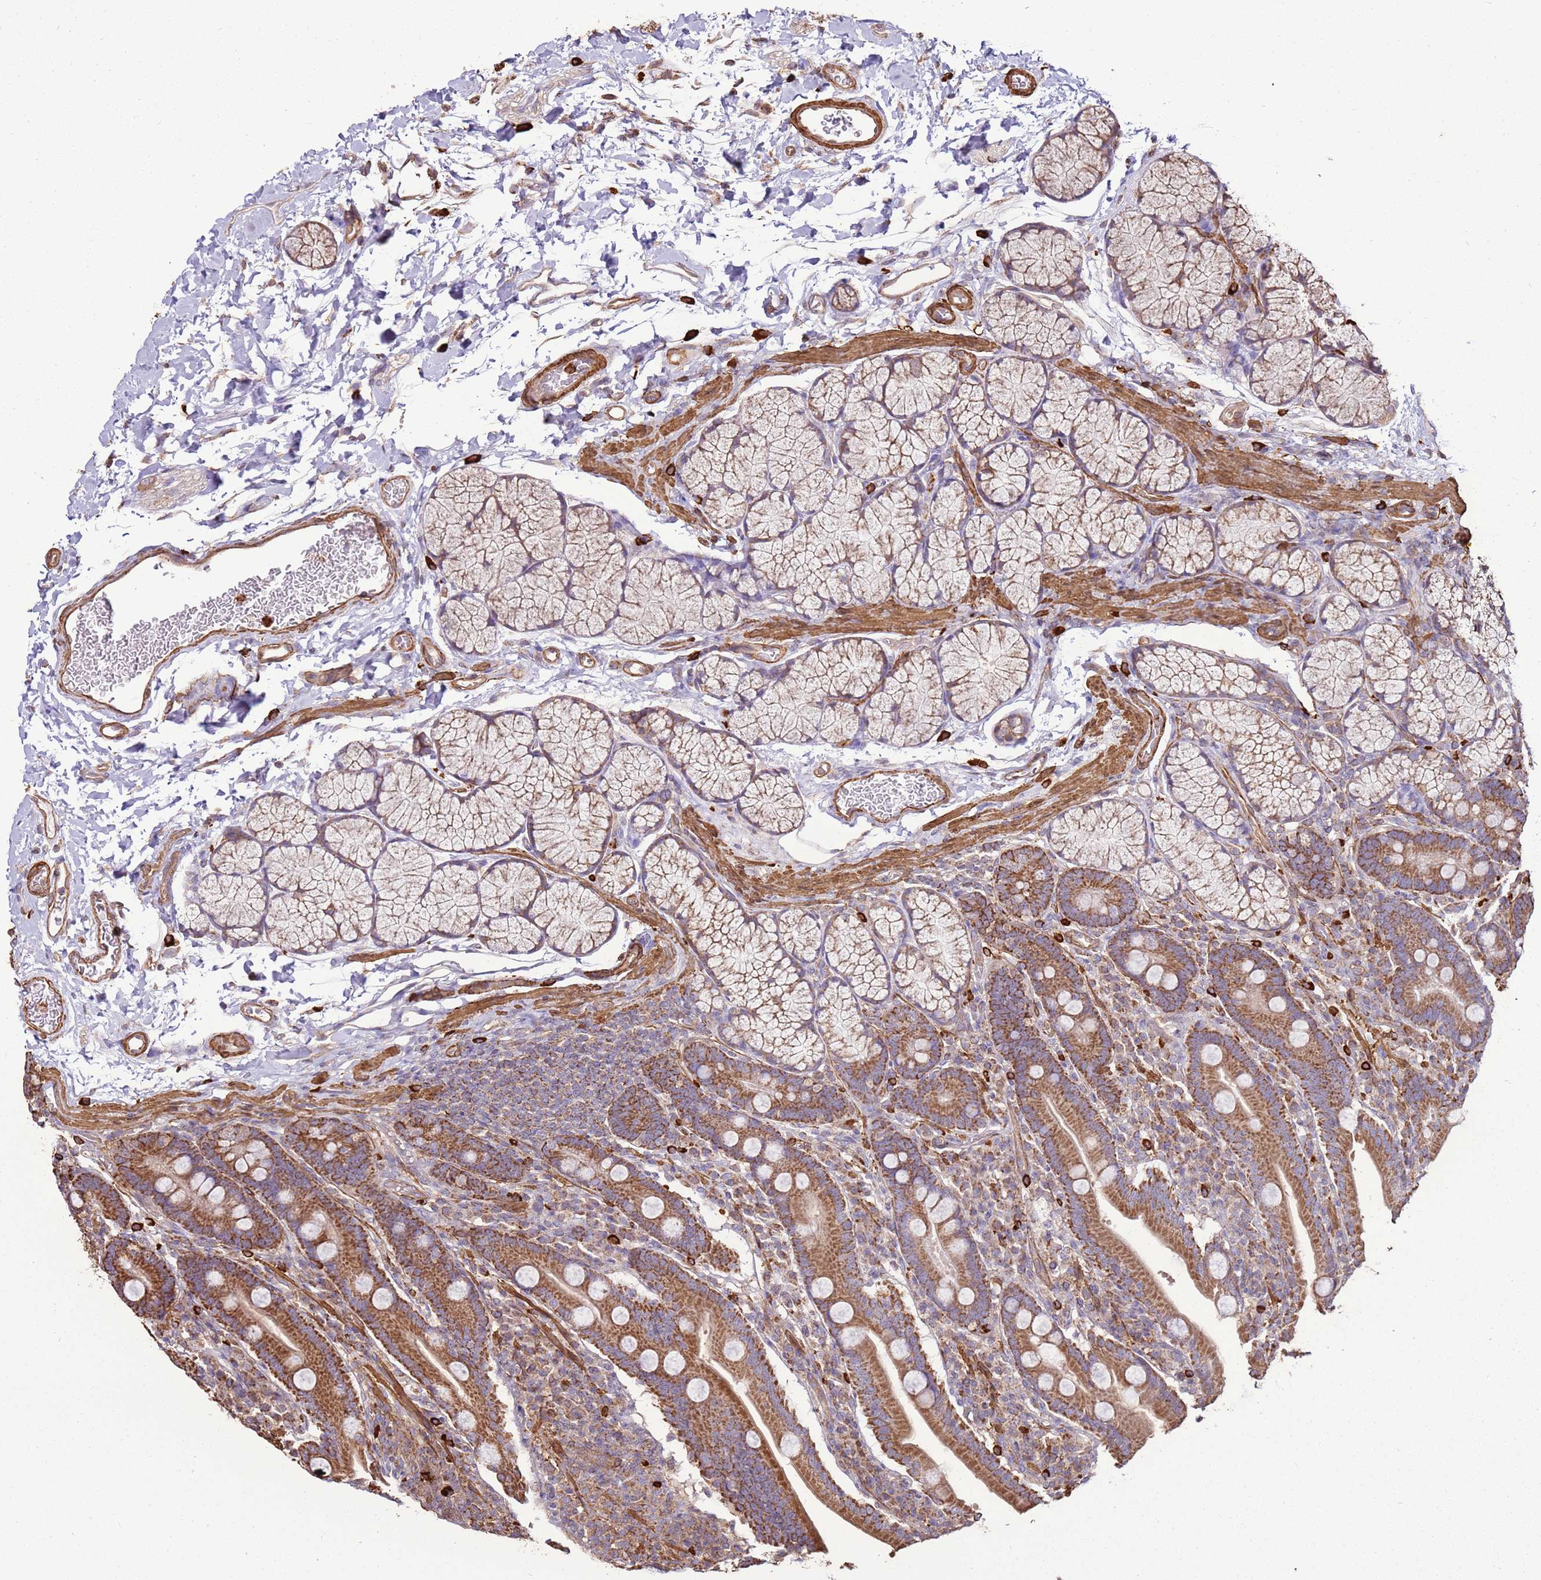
{"staining": {"intensity": "moderate", "quantity": ">75%", "location": "cytoplasmic/membranous"}, "tissue": "duodenum", "cell_type": "Glandular cells", "image_type": "normal", "snomed": [{"axis": "morphology", "description": "Normal tissue, NOS"}, {"axis": "topography", "description": "Duodenum"}], "caption": "Glandular cells demonstrate medium levels of moderate cytoplasmic/membranous positivity in approximately >75% of cells in unremarkable duodenum. (Stains: DAB (3,3'-diaminobenzidine) in brown, nuclei in blue, Microscopy: brightfield microscopy at high magnification).", "gene": "DDX59", "patient": {"sex": "male", "age": 35}}